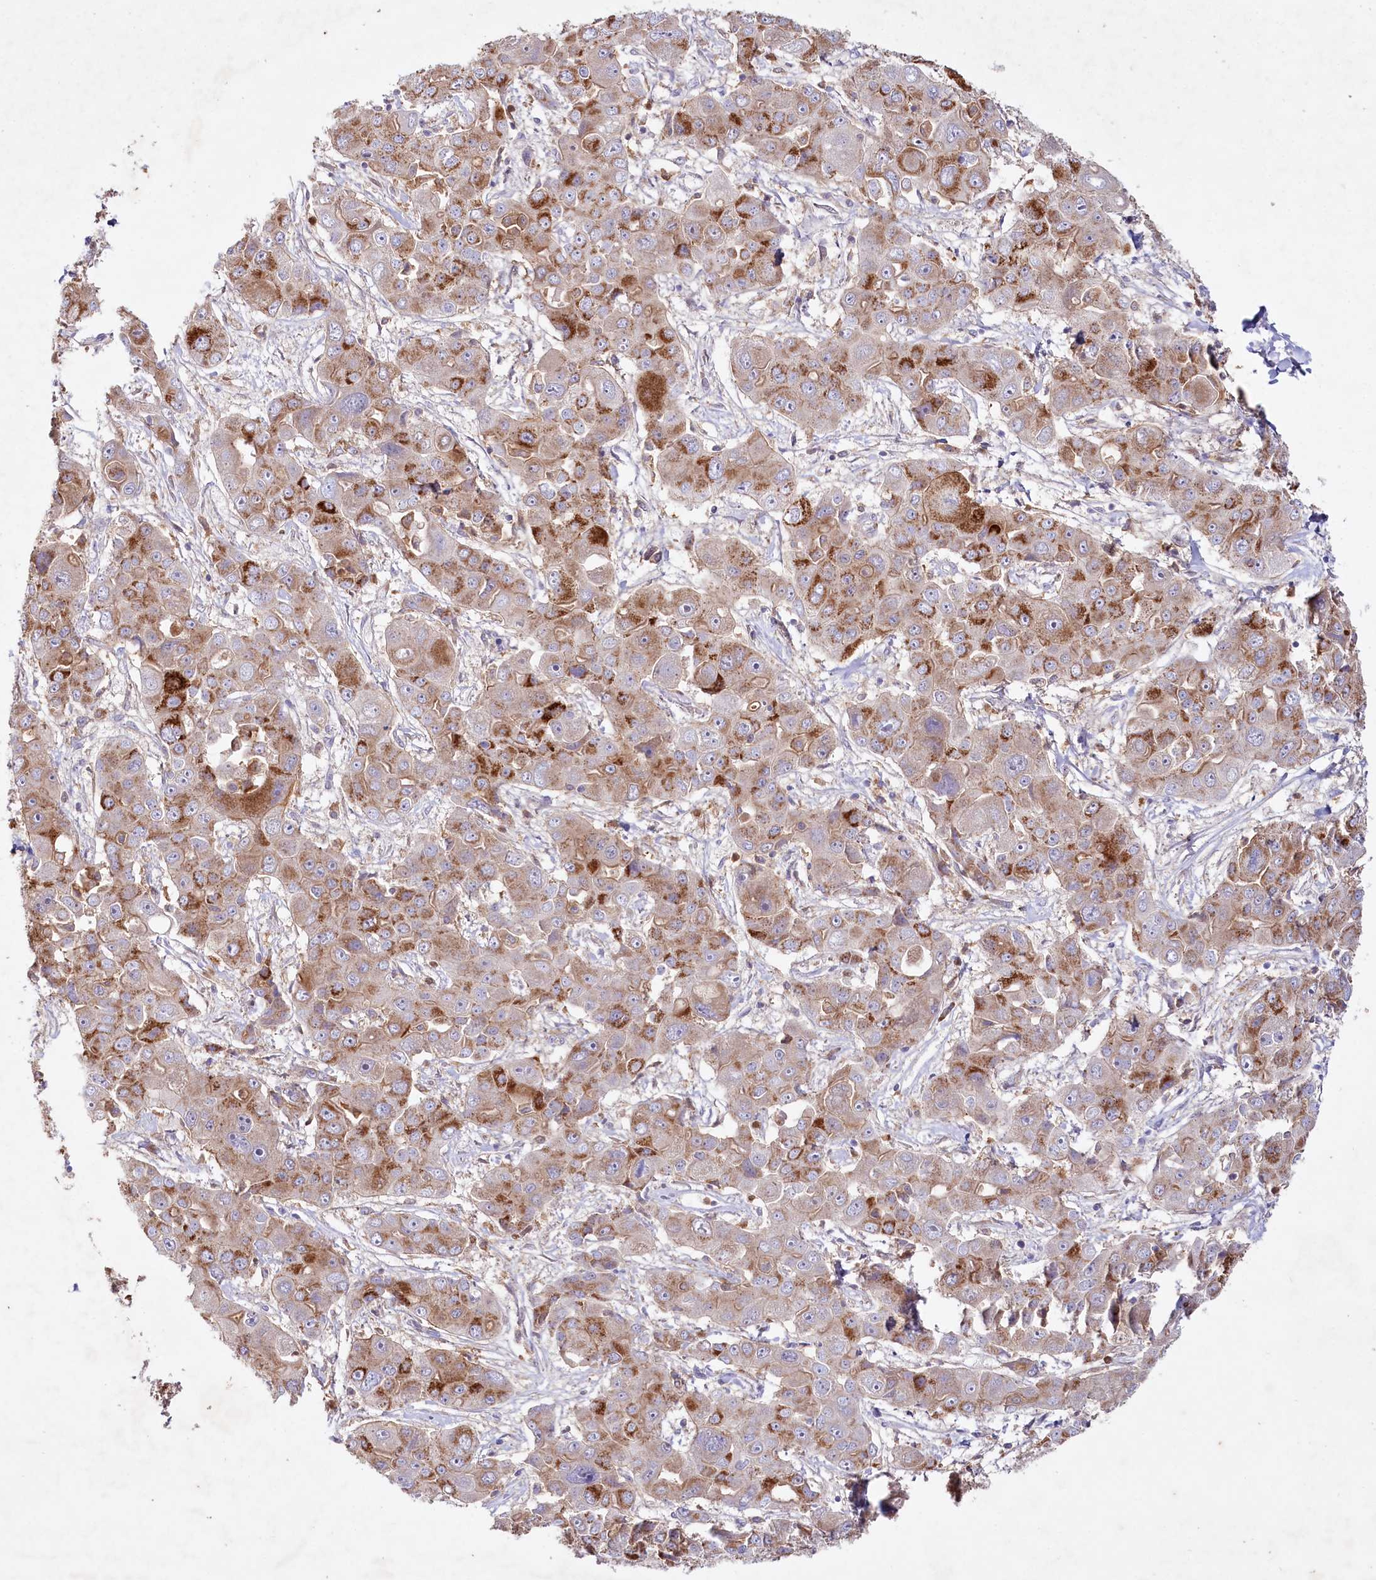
{"staining": {"intensity": "moderate", "quantity": ">75%", "location": "cytoplasmic/membranous"}, "tissue": "liver cancer", "cell_type": "Tumor cells", "image_type": "cancer", "snomed": [{"axis": "morphology", "description": "Cholangiocarcinoma"}, {"axis": "topography", "description": "Liver"}], "caption": "Approximately >75% of tumor cells in liver cancer (cholangiocarcinoma) display moderate cytoplasmic/membranous protein positivity as visualized by brown immunohistochemical staining.", "gene": "ALDH3B1", "patient": {"sex": "male", "age": 67}}